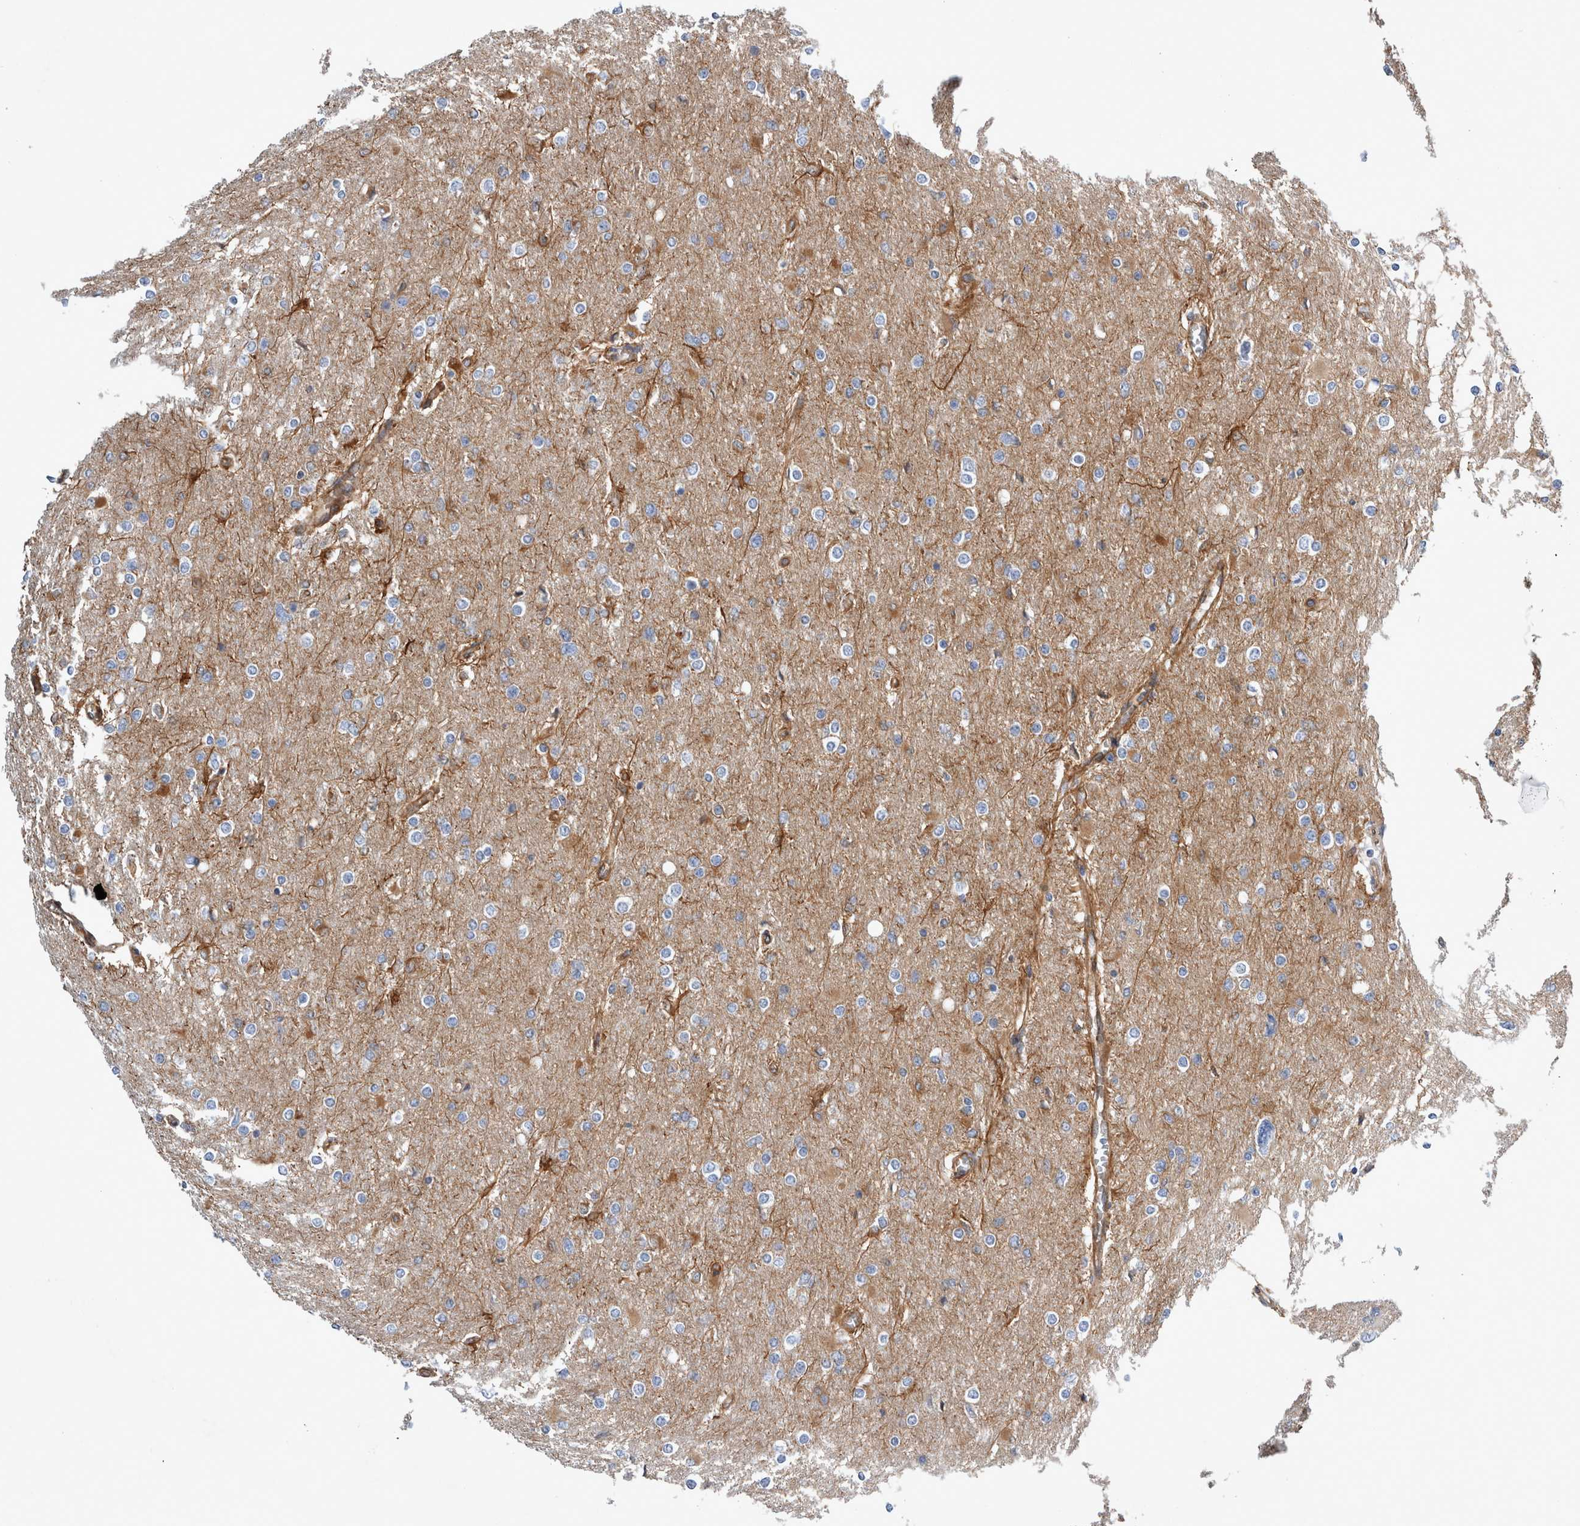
{"staining": {"intensity": "negative", "quantity": "none", "location": "none"}, "tissue": "glioma", "cell_type": "Tumor cells", "image_type": "cancer", "snomed": [{"axis": "morphology", "description": "Glioma, malignant, High grade"}, {"axis": "topography", "description": "Cerebral cortex"}], "caption": "Immunohistochemical staining of high-grade glioma (malignant) reveals no significant positivity in tumor cells.", "gene": "PLEC", "patient": {"sex": "female", "age": 36}}